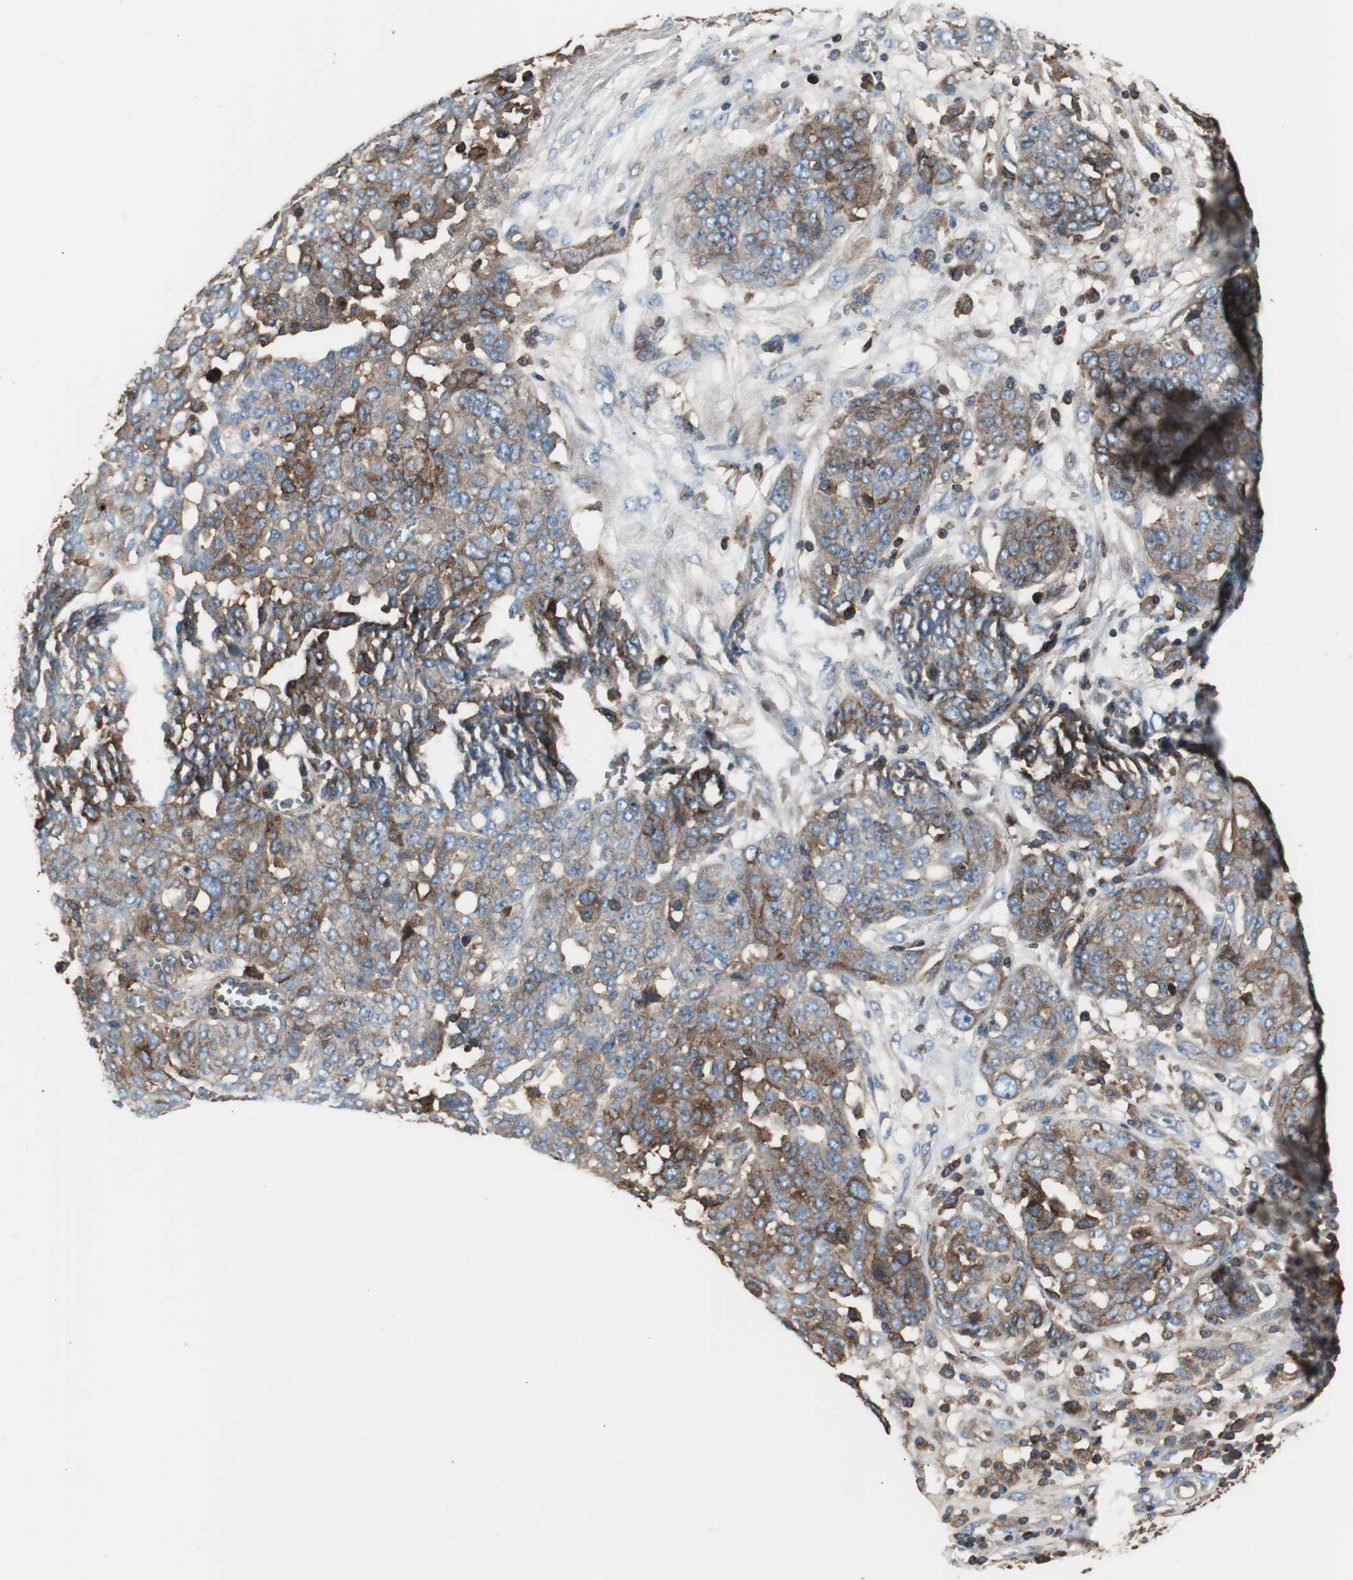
{"staining": {"intensity": "strong", "quantity": "25%-75%", "location": "cytoplasmic/membranous"}, "tissue": "ovarian cancer", "cell_type": "Tumor cells", "image_type": "cancer", "snomed": [{"axis": "morphology", "description": "Cystadenocarcinoma, serous, NOS"}, {"axis": "topography", "description": "Soft tissue"}, {"axis": "topography", "description": "Ovary"}], "caption": "Immunohistochemical staining of serous cystadenocarcinoma (ovarian) exhibits high levels of strong cytoplasmic/membranous protein expression in about 25%-75% of tumor cells.", "gene": "B2M", "patient": {"sex": "female", "age": 57}}